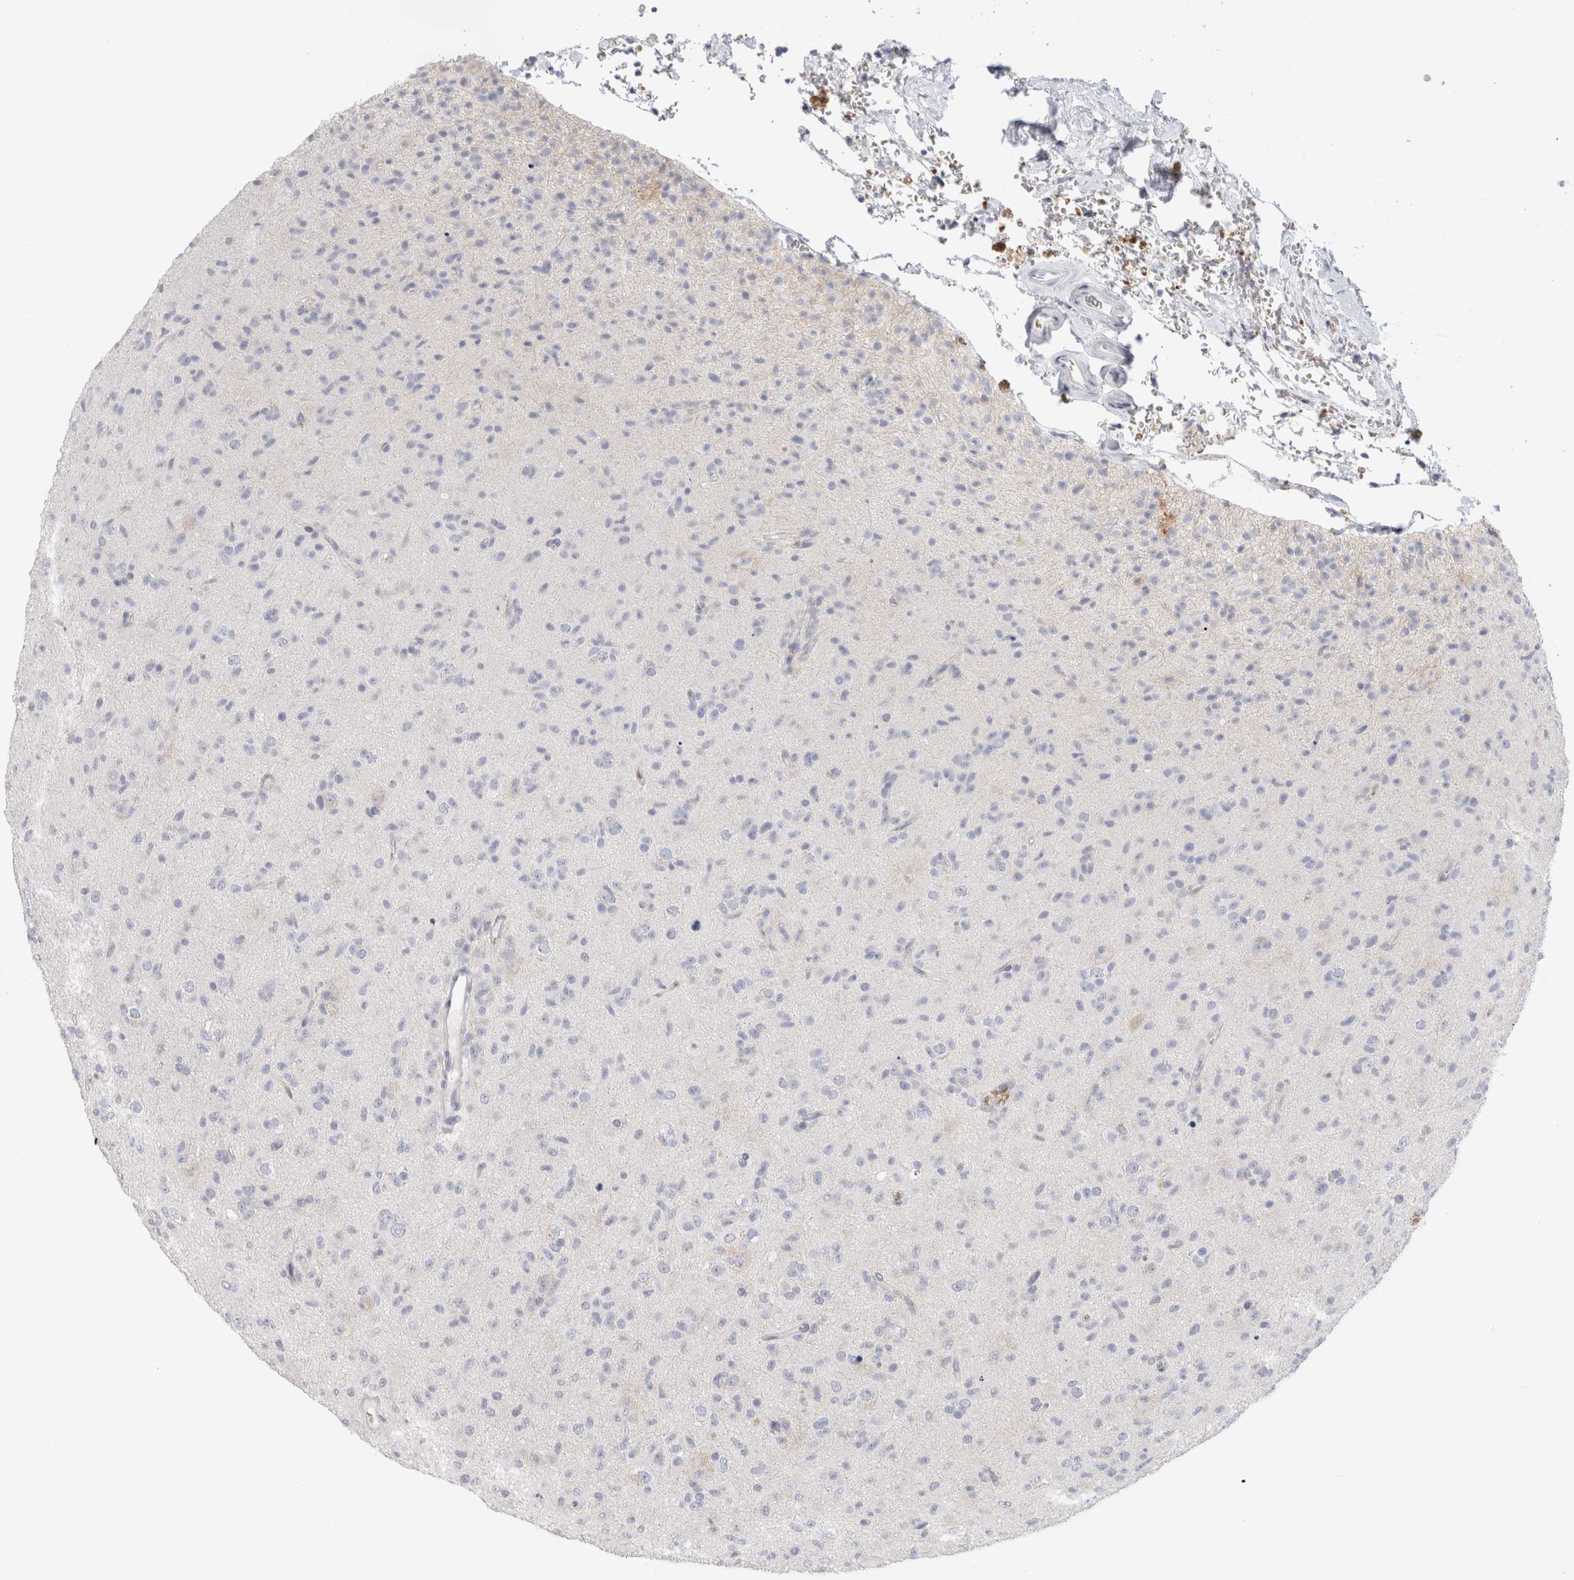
{"staining": {"intensity": "negative", "quantity": "none", "location": "none"}, "tissue": "glioma", "cell_type": "Tumor cells", "image_type": "cancer", "snomed": [{"axis": "morphology", "description": "Glioma, malignant, Low grade"}, {"axis": "topography", "description": "Brain"}], "caption": "Human malignant low-grade glioma stained for a protein using IHC reveals no expression in tumor cells.", "gene": "CD38", "patient": {"sex": "male", "age": 65}}